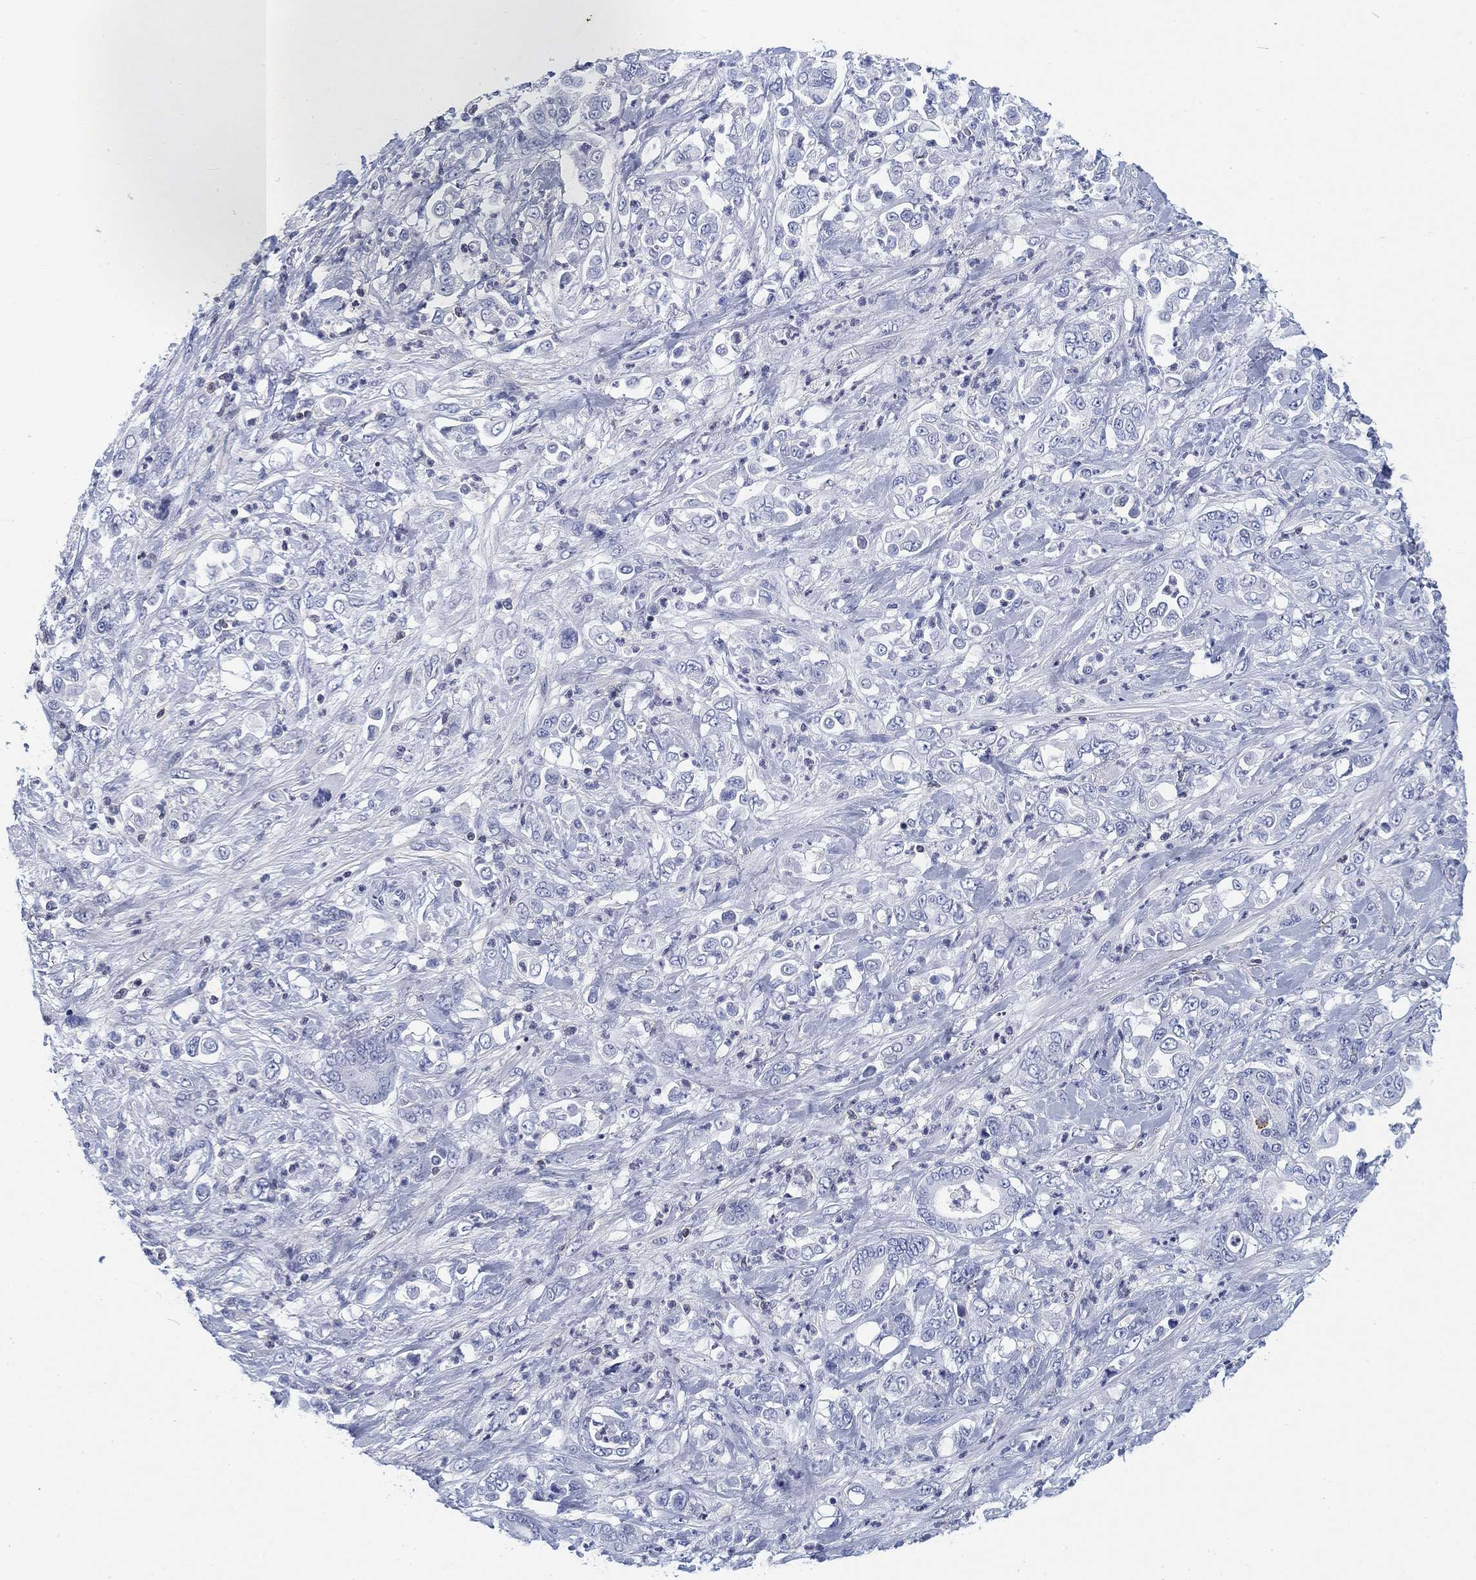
{"staining": {"intensity": "negative", "quantity": "none", "location": "none"}, "tissue": "stomach cancer", "cell_type": "Tumor cells", "image_type": "cancer", "snomed": [{"axis": "morphology", "description": "Adenocarcinoma, NOS"}, {"axis": "topography", "description": "Stomach"}], "caption": "The image exhibits no staining of tumor cells in stomach cancer (adenocarcinoma). The staining is performed using DAB brown chromogen with nuclei counter-stained in using hematoxylin.", "gene": "FYB1", "patient": {"sex": "female", "age": 79}}